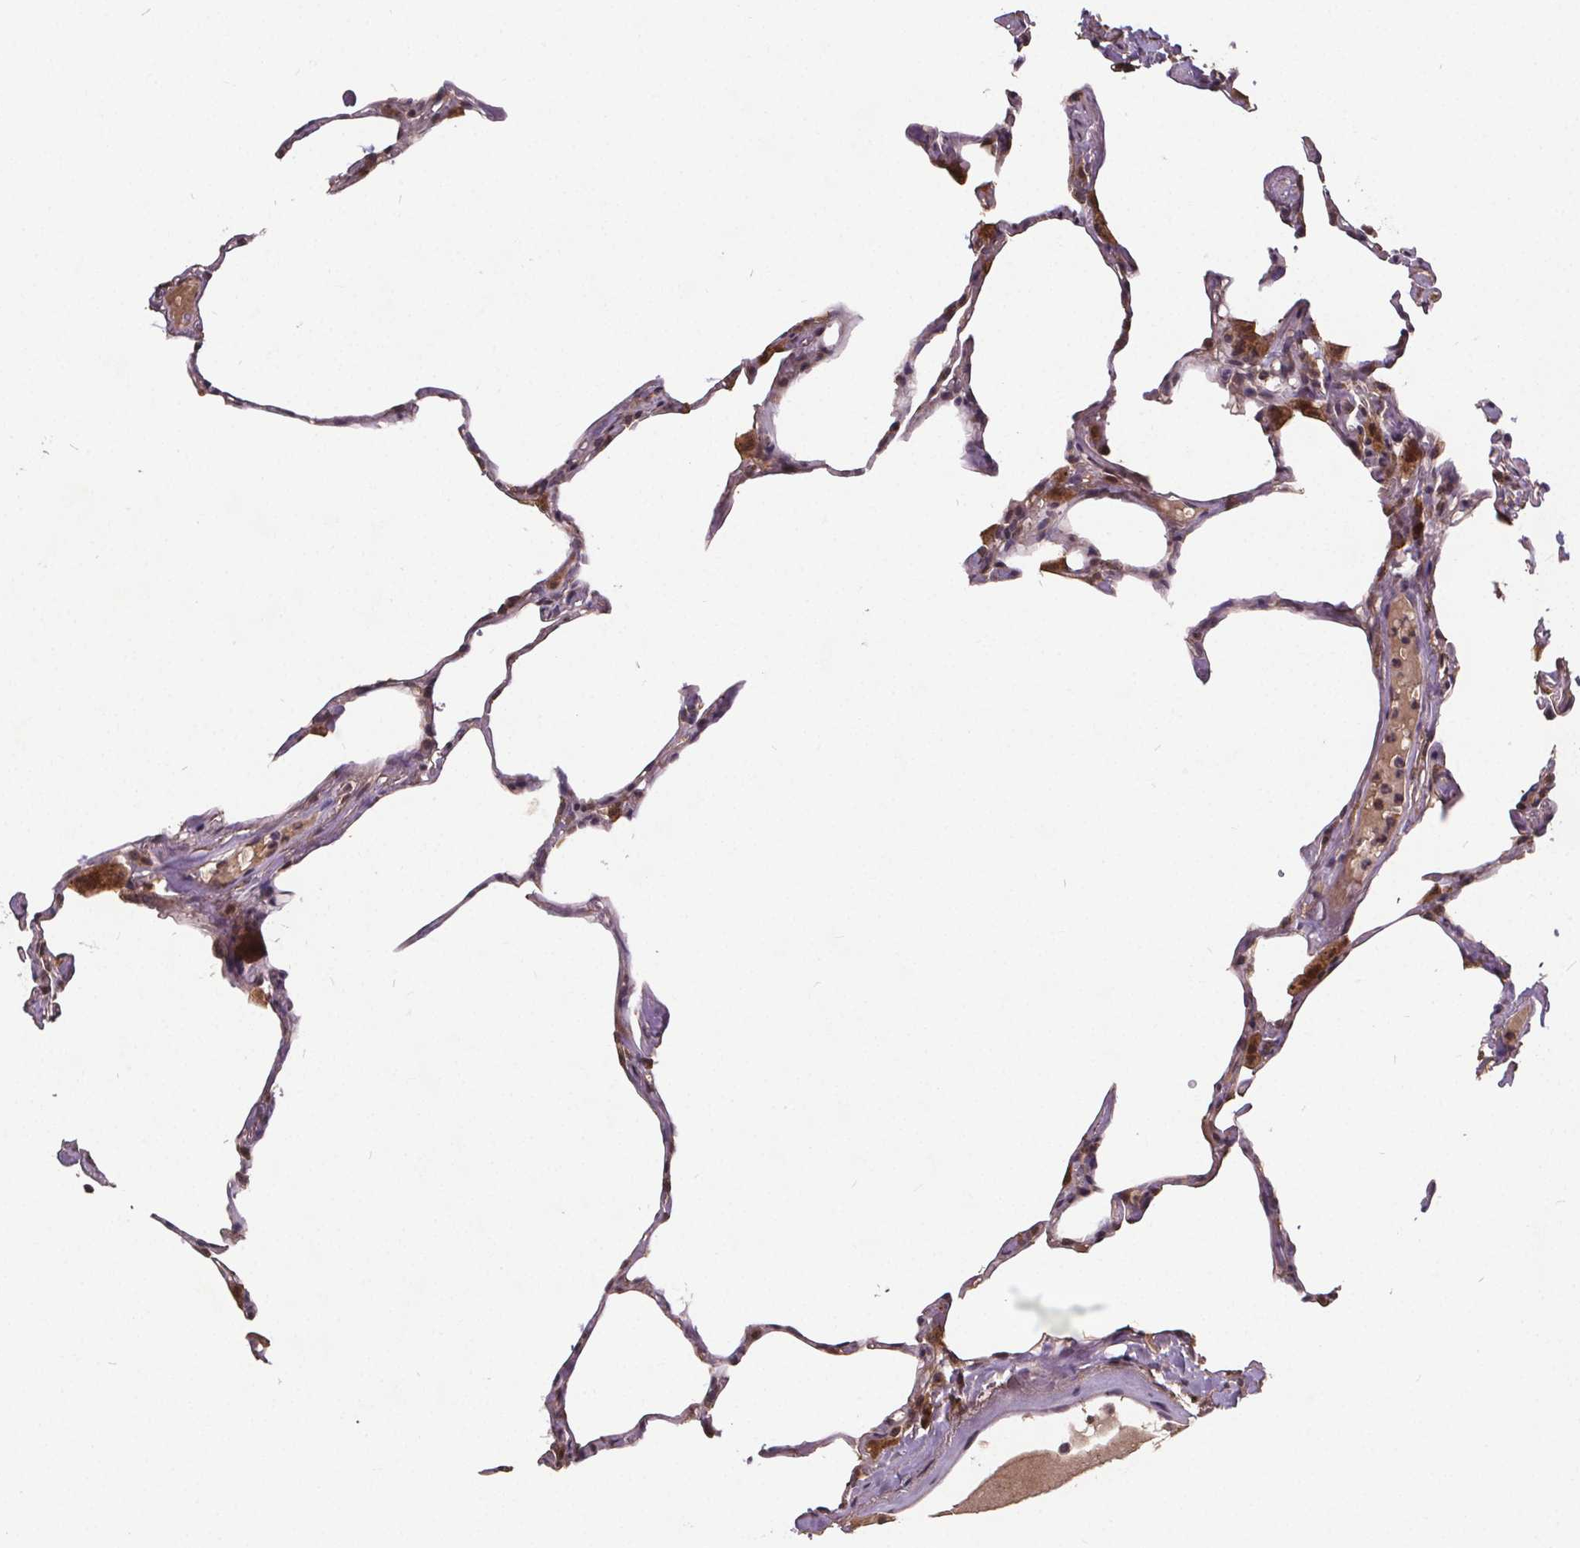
{"staining": {"intensity": "moderate", "quantity": "<25%", "location": "nuclear"}, "tissue": "lung", "cell_type": "Alveolar cells", "image_type": "normal", "snomed": [{"axis": "morphology", "description": "Normal tissue, NOS"}, {"axis": "topography", "description": "Lung"}], "caption": "Protein expression analysis of unremarkable lung demonstrates moderate nuclear expression in approximately <25% of alveolar cells. The staining is performed using DAB brown chromogen to label protein expression. The nuclei are counter-stained blue using hematoxylin.", "gene": "USP9X", "patient": {"sex": "male", "age": 65}}